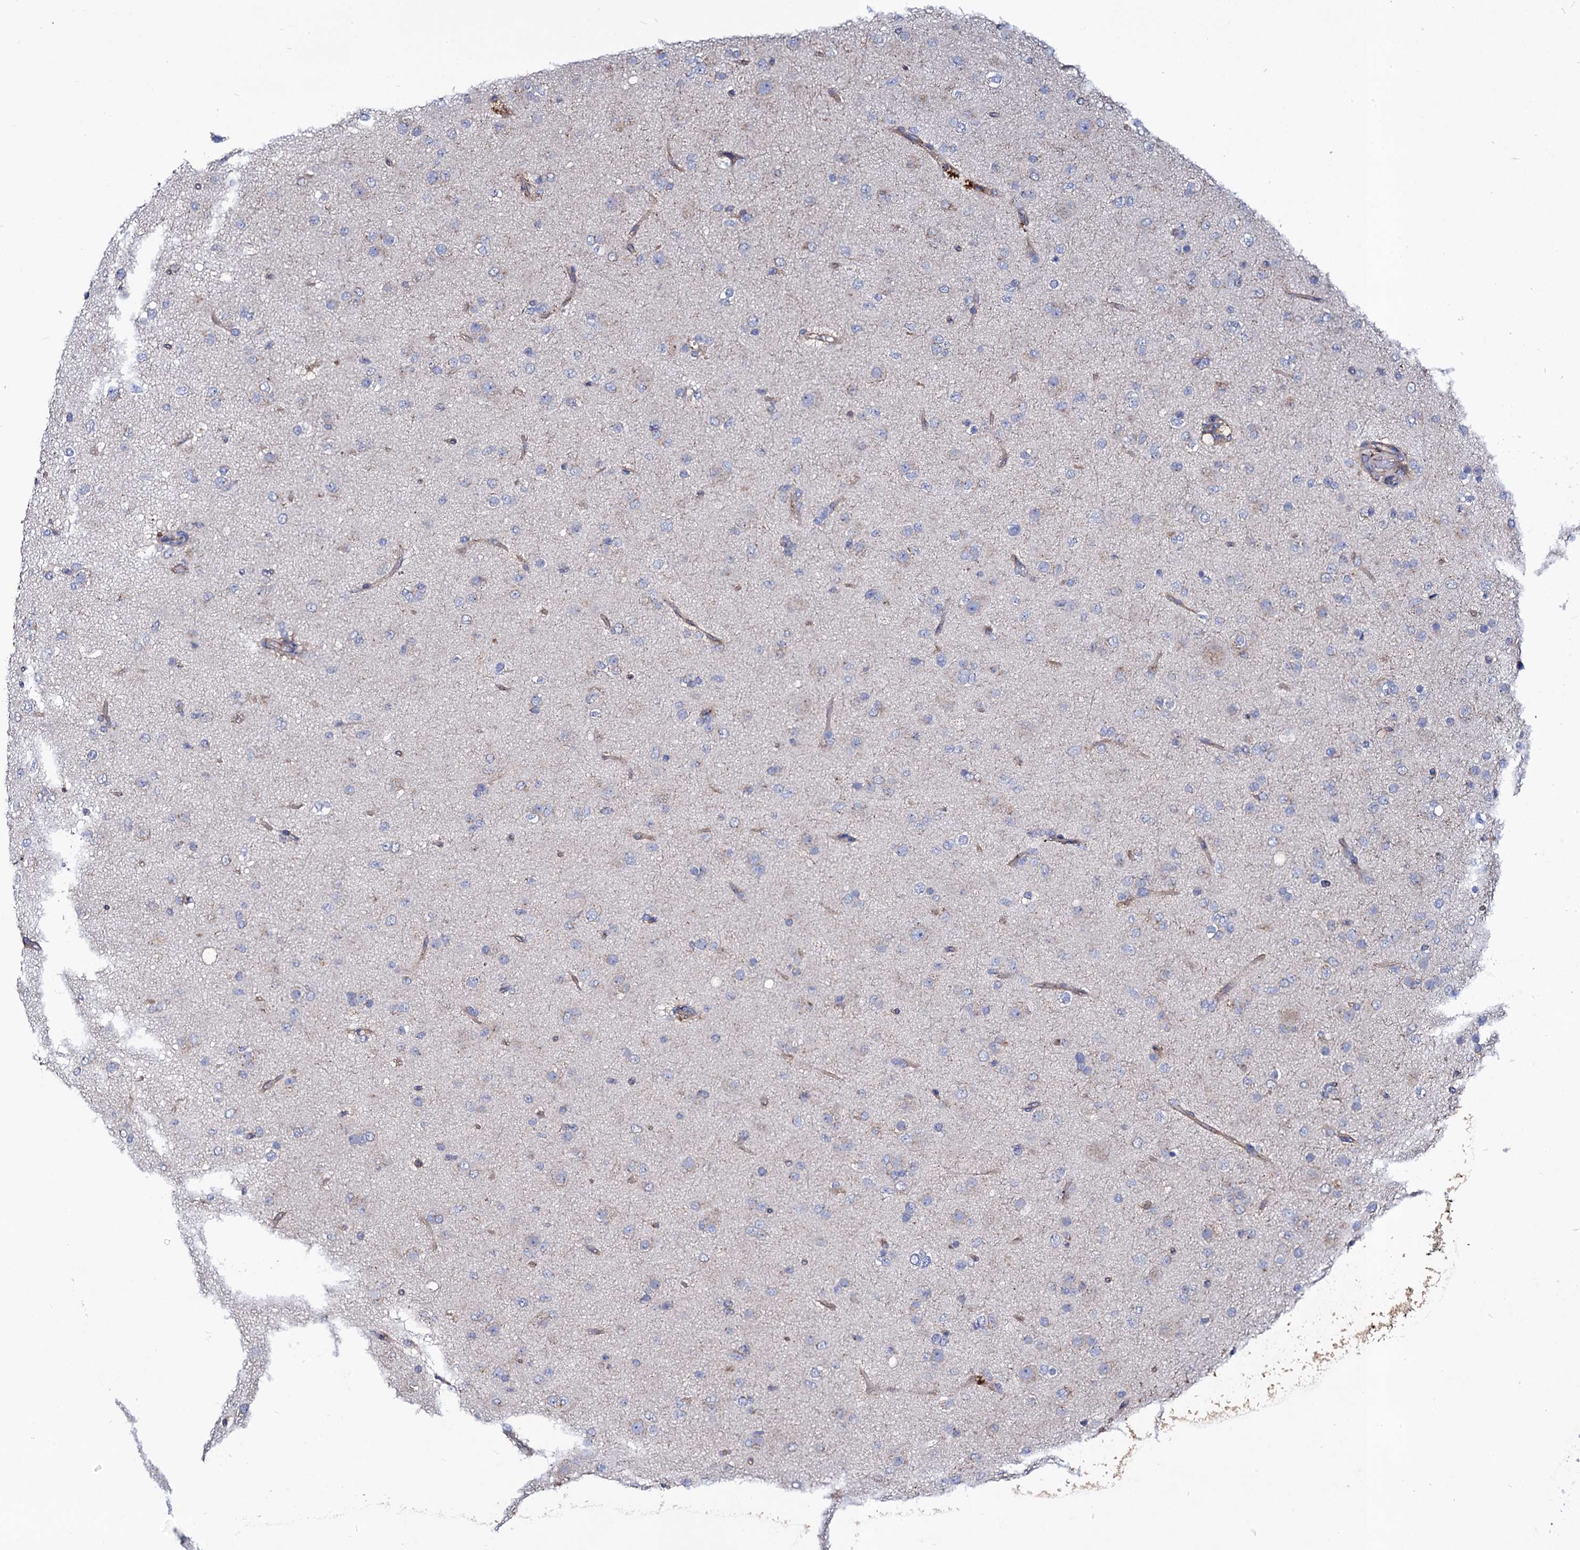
{"staining": {"intensity": "negative", "quantity": "none", "location": "none"}, "tissue": "glioma", "cell_type": "Tumor cells", "image_type": "cancer", "snomed": [{"axis": "morphology", "description": "Glioma, malignant, Low grade"}, {"axis": "topography", "description": "Brain"}], "caption": "IHC micrograph of human malignant glioma (low-grade) stained for a protein (brown), which demonstrates no expression in tumor cells.", "gene": "DYDC1", "patient": {"sex": "male", "age": 65}}